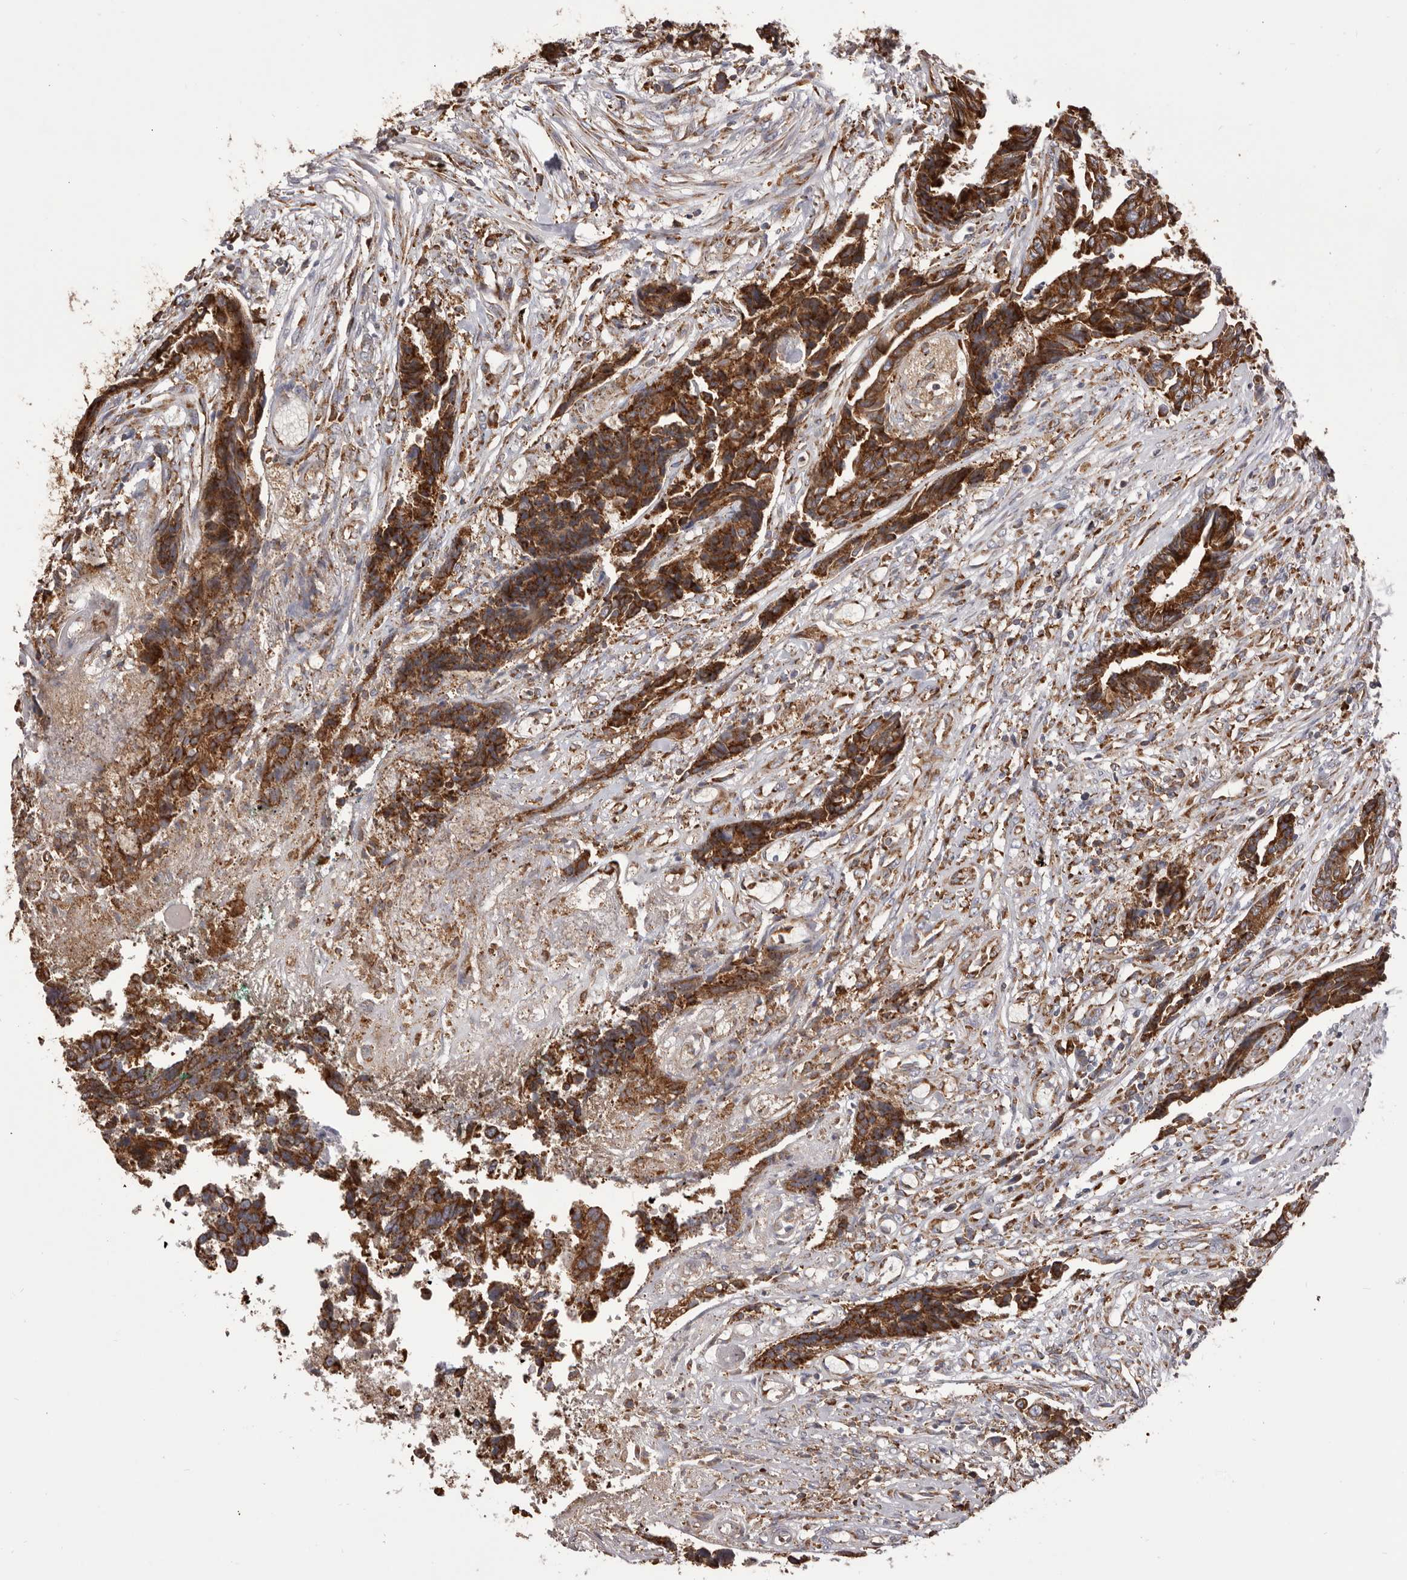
{"staining": {"intensity": "strong", "quantity": ">75%", "location": "cytoplasmic/membranous"}, "tissue": "colorectal cancer", "cell_type": "Tumor cells", "image_type": "cancer", "snomed": [{"axis": "morphology", "description": "Adenocarcinoma, NOS"}, {"axis": "topography", "description": "Rectum"}], "caption": "A high-resolution photomicrograph shows immunohistochemistry staining of adenocarcinoma (colorectal), which displays strong cytoplasmic/membranous staining in approximately >75% of tumor cells.", "gene": "QRSL1", "patient": {"sex": "male", "age": 84}}